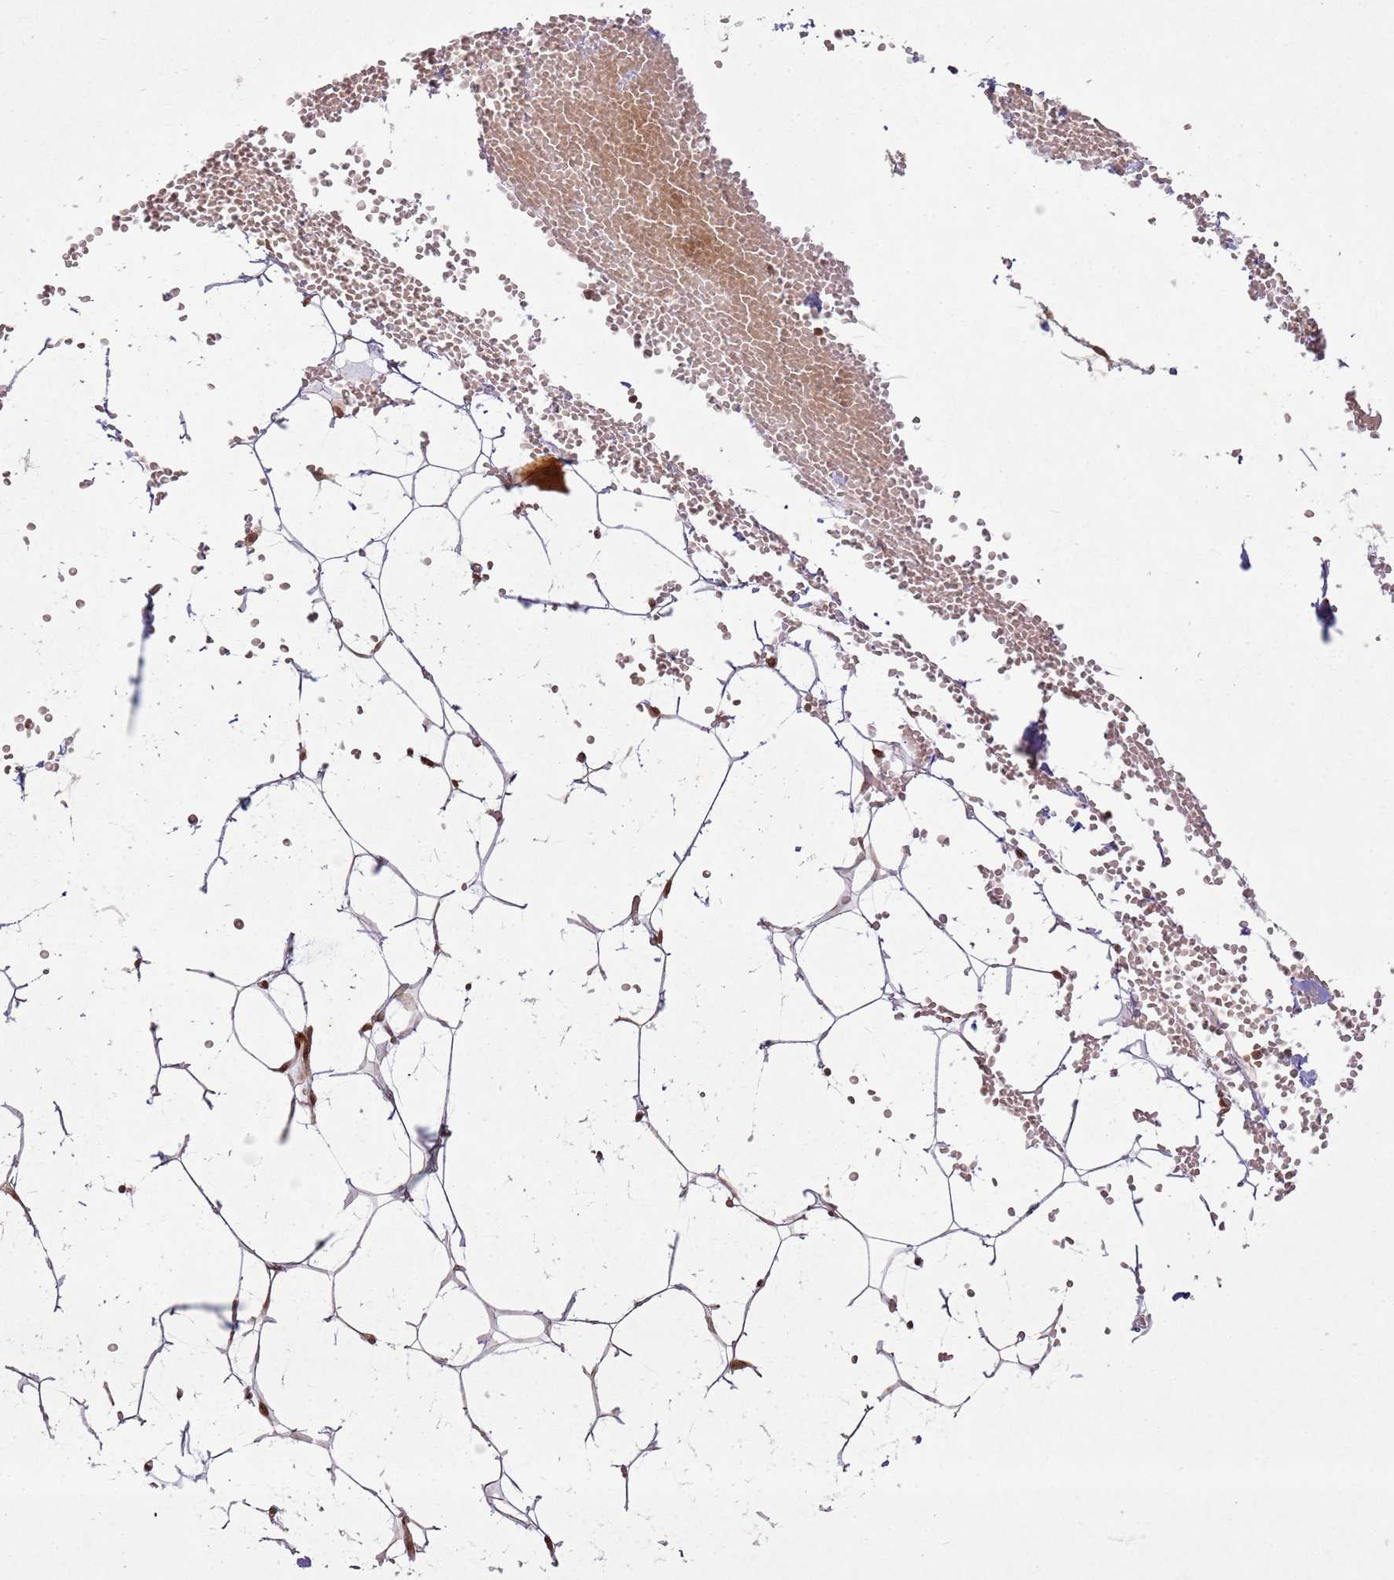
{"staining": {"intensity": "moderate", "quantity": ">75%", "location": "nuclear"}, "tissue": "adipose tissue", "cell_type": "Adipocytes", "image_type": "normal", "snomed": [{"axis": "morphology", "description": "Normal tissue, NOS"}, {"axis": "topography", "description": "Breast"}], "caption": "Immunohistochemistry (IHC) (DAB (3,3'-diaminobenzidine)) staining of normal adipose tissue shows moderate nuclear protein staining in approximately >75% of adipocytes. The protein is shown in brown color, while the nuclei are stained blue.", "gene": "KLHL36", "patient": {"sex": "female", "age": 23}}